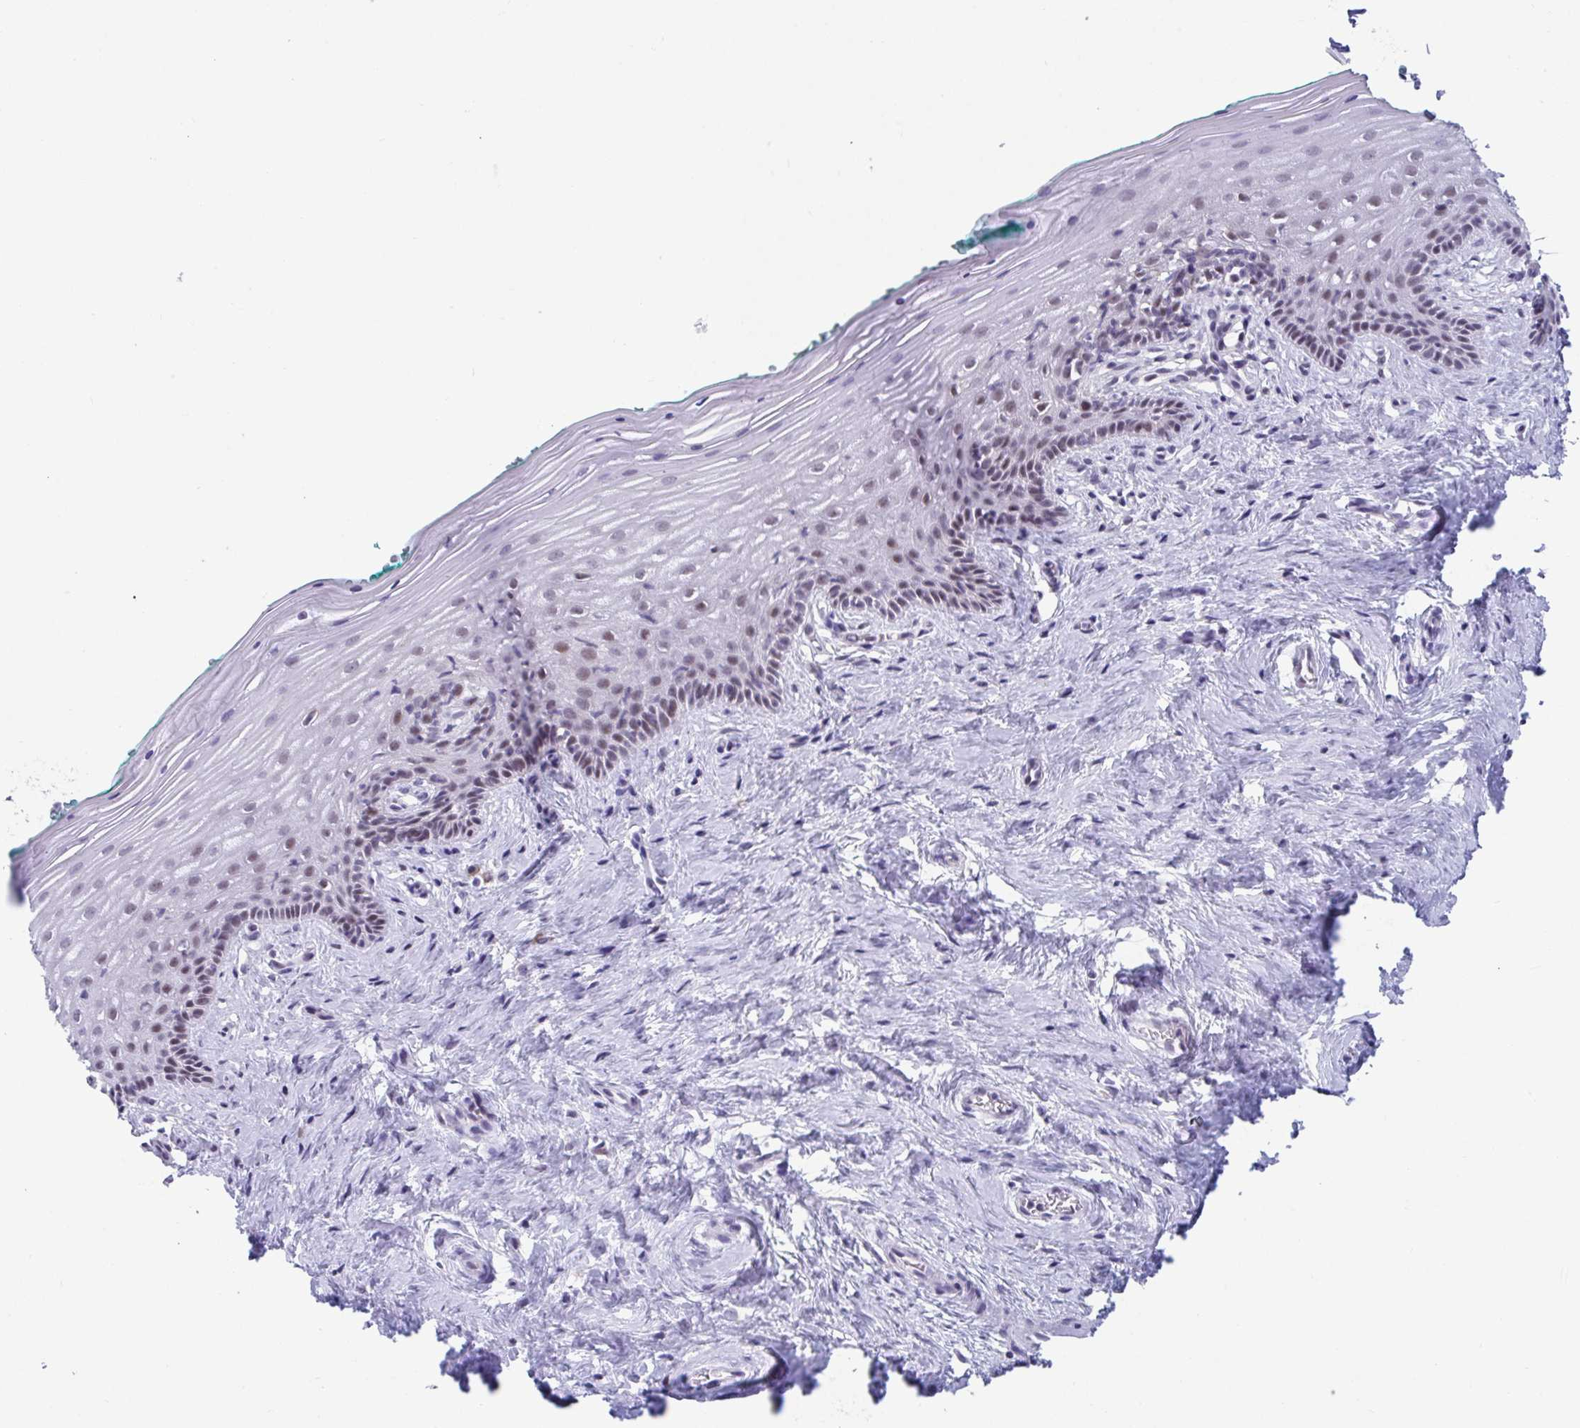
{"staining": {"intensity": "weak", "quantity": "25%-75%", "location": "nuclear"}, "tissue": "vagina", "cell_type": "Squamous epithelial cells", "image_type": "normal", "snomed": [{"axis": "morphology", "description": "Normal tissue, NOS"}, {"axis": "topography", "description": "Vagina"}], "caption": "Protein staining exhibits weak nuclear positivity in about 25%-75% of squamous epithelial cells in benign vagina.", "gene": "WDR72", "patient": {"sex": "female", "age": 45}}